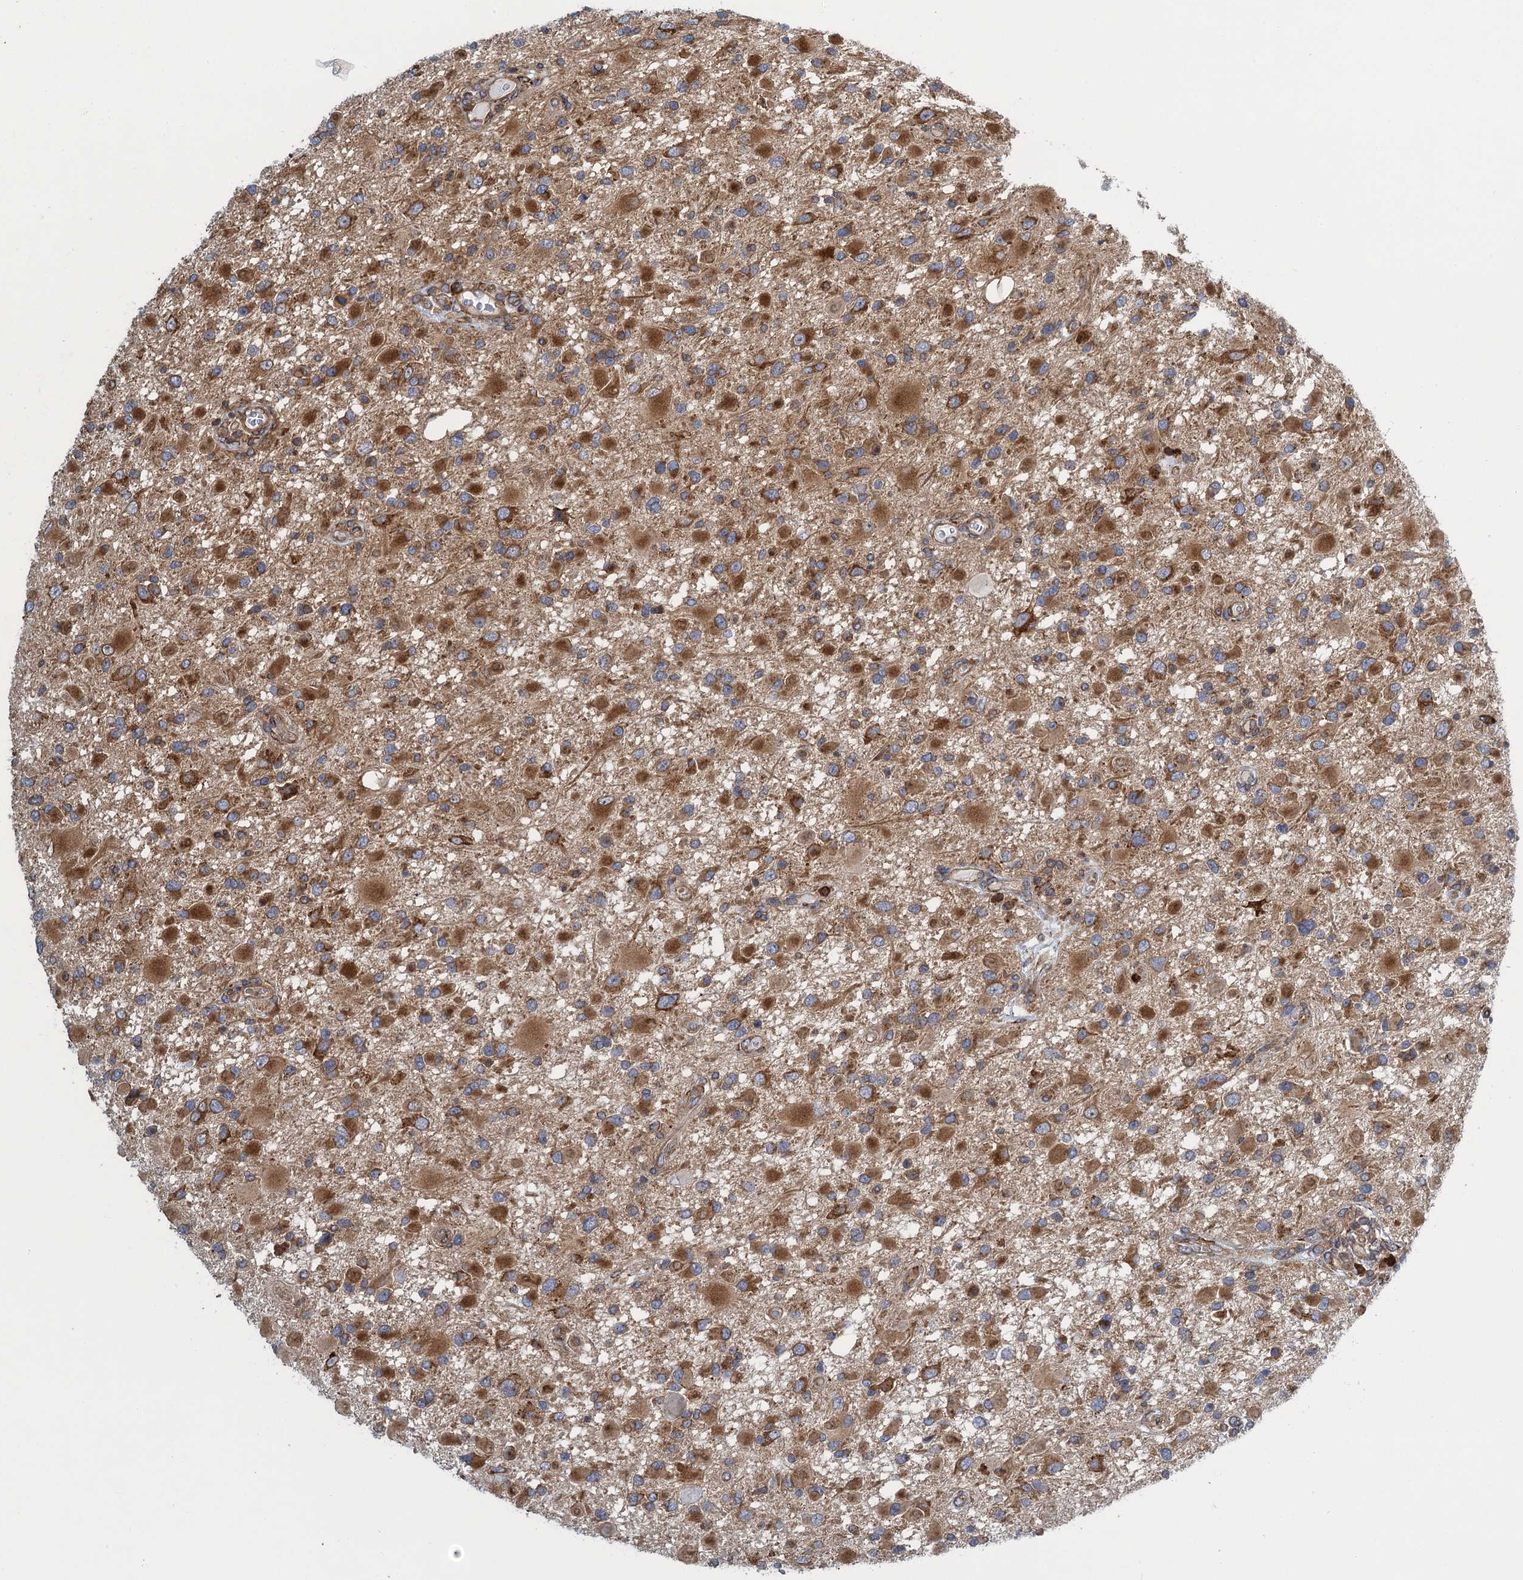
{"staining": {"intensity": "moderate", "quantity": ">75%", "location": "cytoplasmic/membranous"}, "tissue": "glioma", "cell_type": "Tumor cells", "image_type": "cancer", "snomed": [{"axis": "morphology", "description": "Glioma, malignant, High grade"}, {"axis": "topography", "description": "Brain"}], "caption": "Brown immunohistochemical staining in high-grade glioma (malignant) demonstrates moderate cytoplasmic/membranous positivity in approximately >75% of tumor cells.", "gene": "MDM1", "patient": {"sex": "male", "age": 53}}